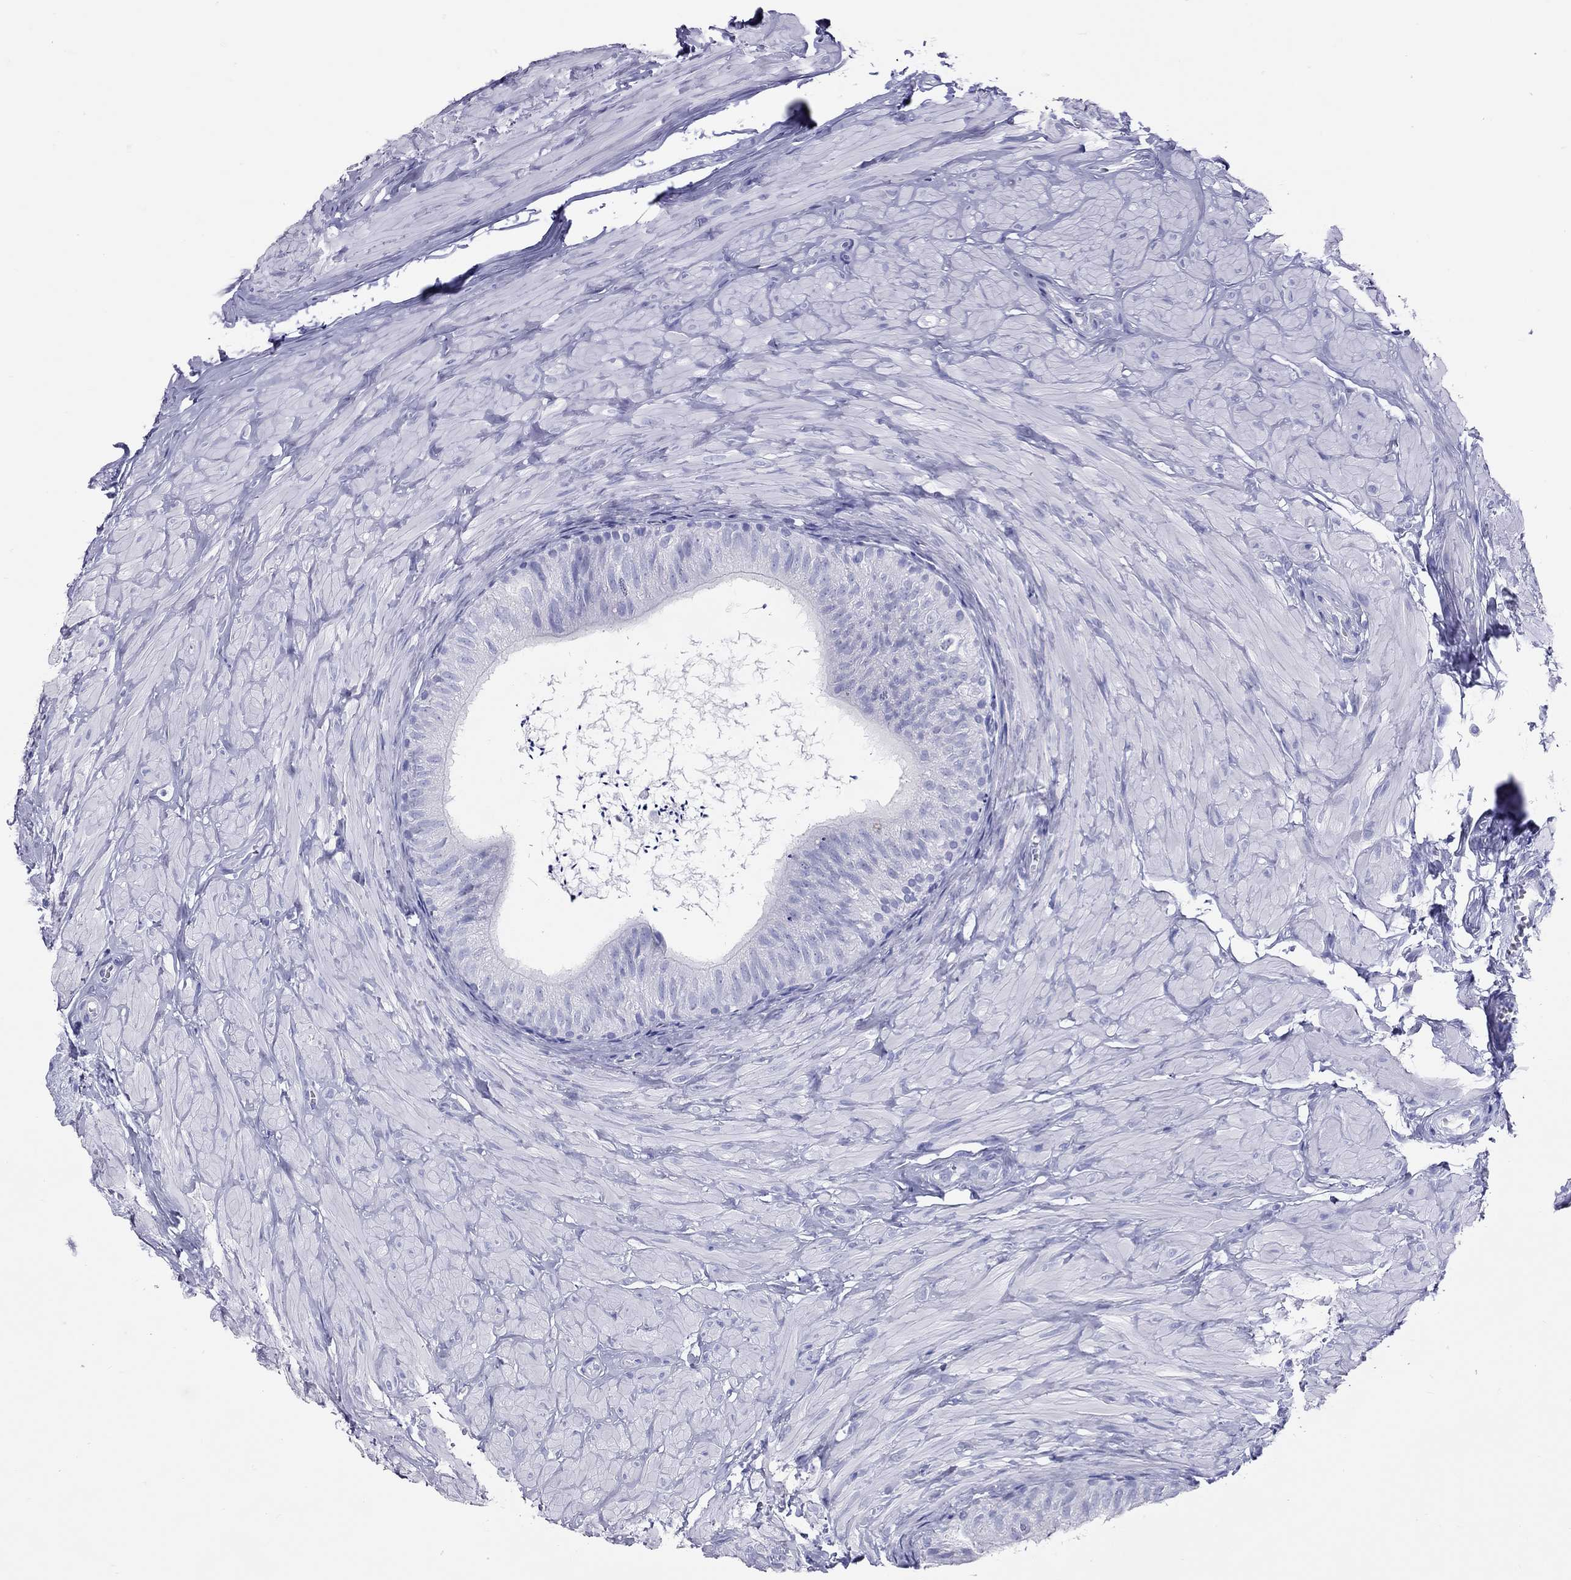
{"staining": {"intensity": "negative", "quantity": "none", "location": "none"}, "tissue": "epididymis", "cell_type": "Glandular cells", "image_type": "normal", "snomed": [{"axis": "morphology", "description": "Normal tissue, NOS"}, {"axis": "topography", "description": "Epididymis"}], "caption": "There is no significant positivity in glandular cells of epididymis.", "gene": "PSMB11", "patient": {"sex": "male", "age": 32}}